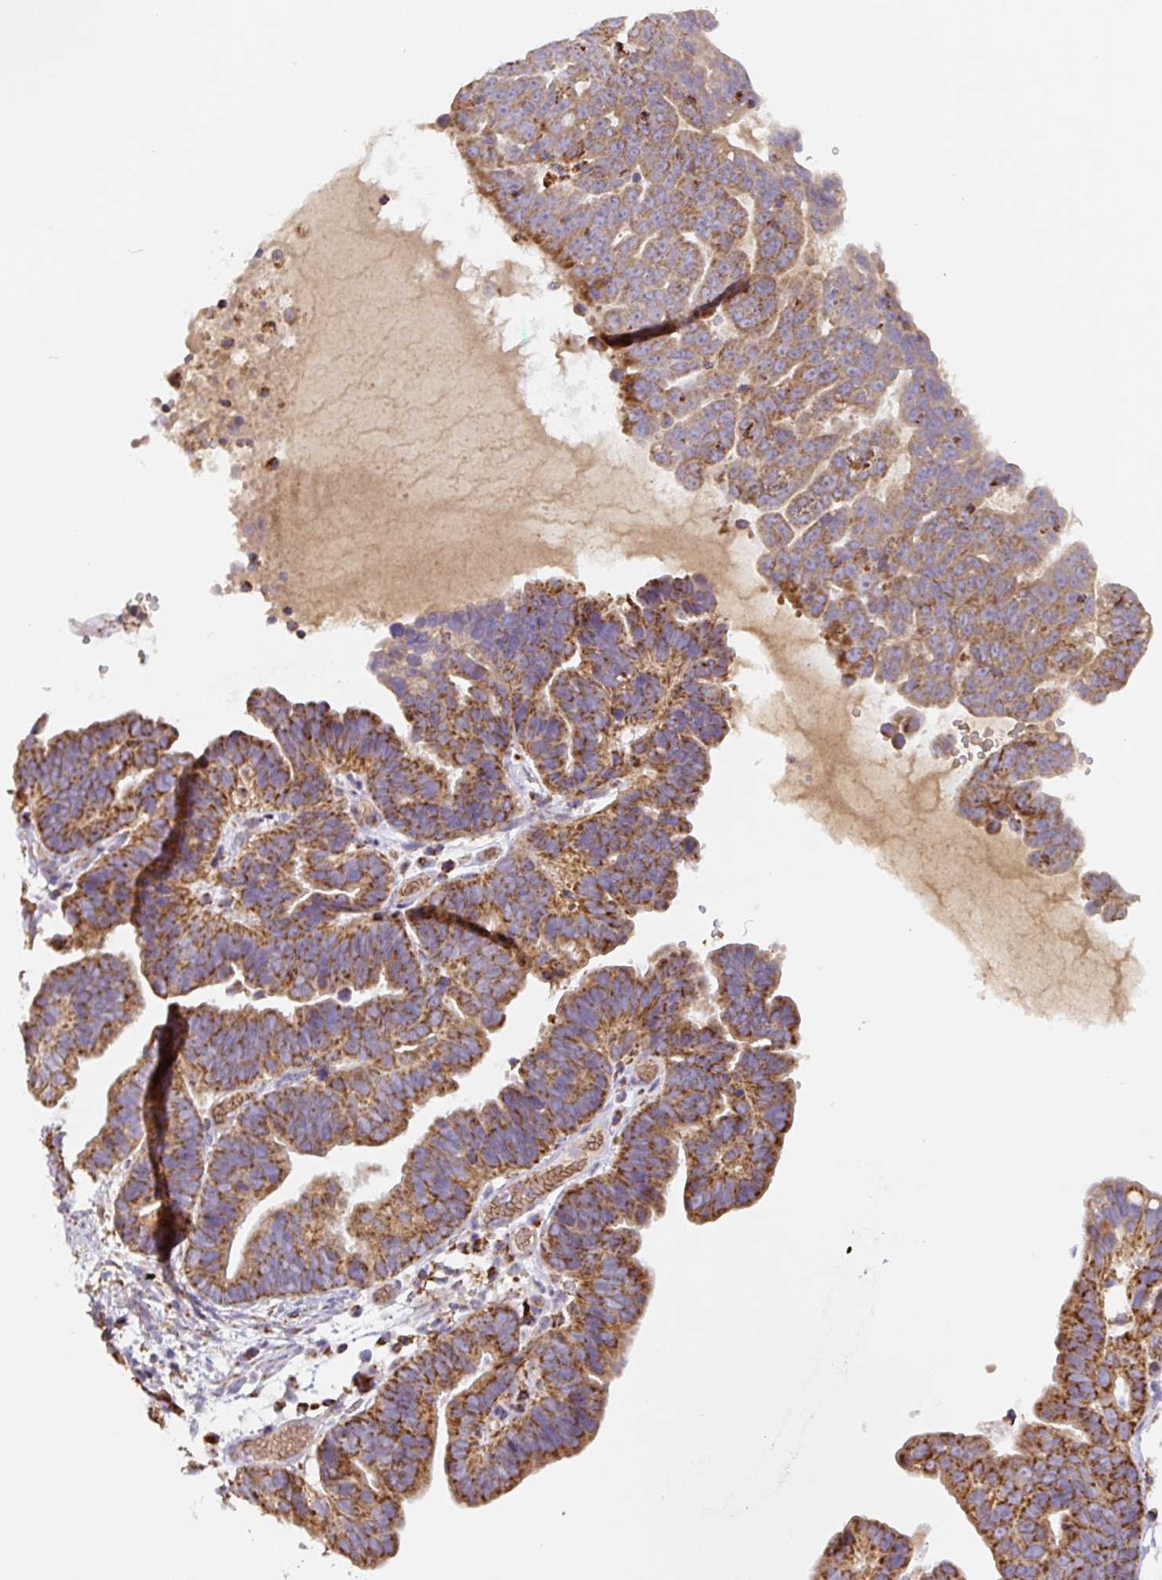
{"staining": {"intensity": "strong", "quantity": ">75%", "location": "cytoplasmic/membranous"}, "tissue": "ovarian cancer", "cell_type": "Tumor cells", "image_type": "cancer", "snomed": [{"axis": "morphology", "description": "Cystadenocarcinoma, serous, NOS"}, {"axis": "topography", "description": "Ovary"}], "caption": "This histopathology image shows immunohistochemistry (IHC) staining of ovarian serous cystadenocarcinoma, with high strong cytoplasmic/membranous positivity in approximately >75% of tumor cells.", "gene": "MT-CO2", "patient": {"sex": "female", "age": 56}}